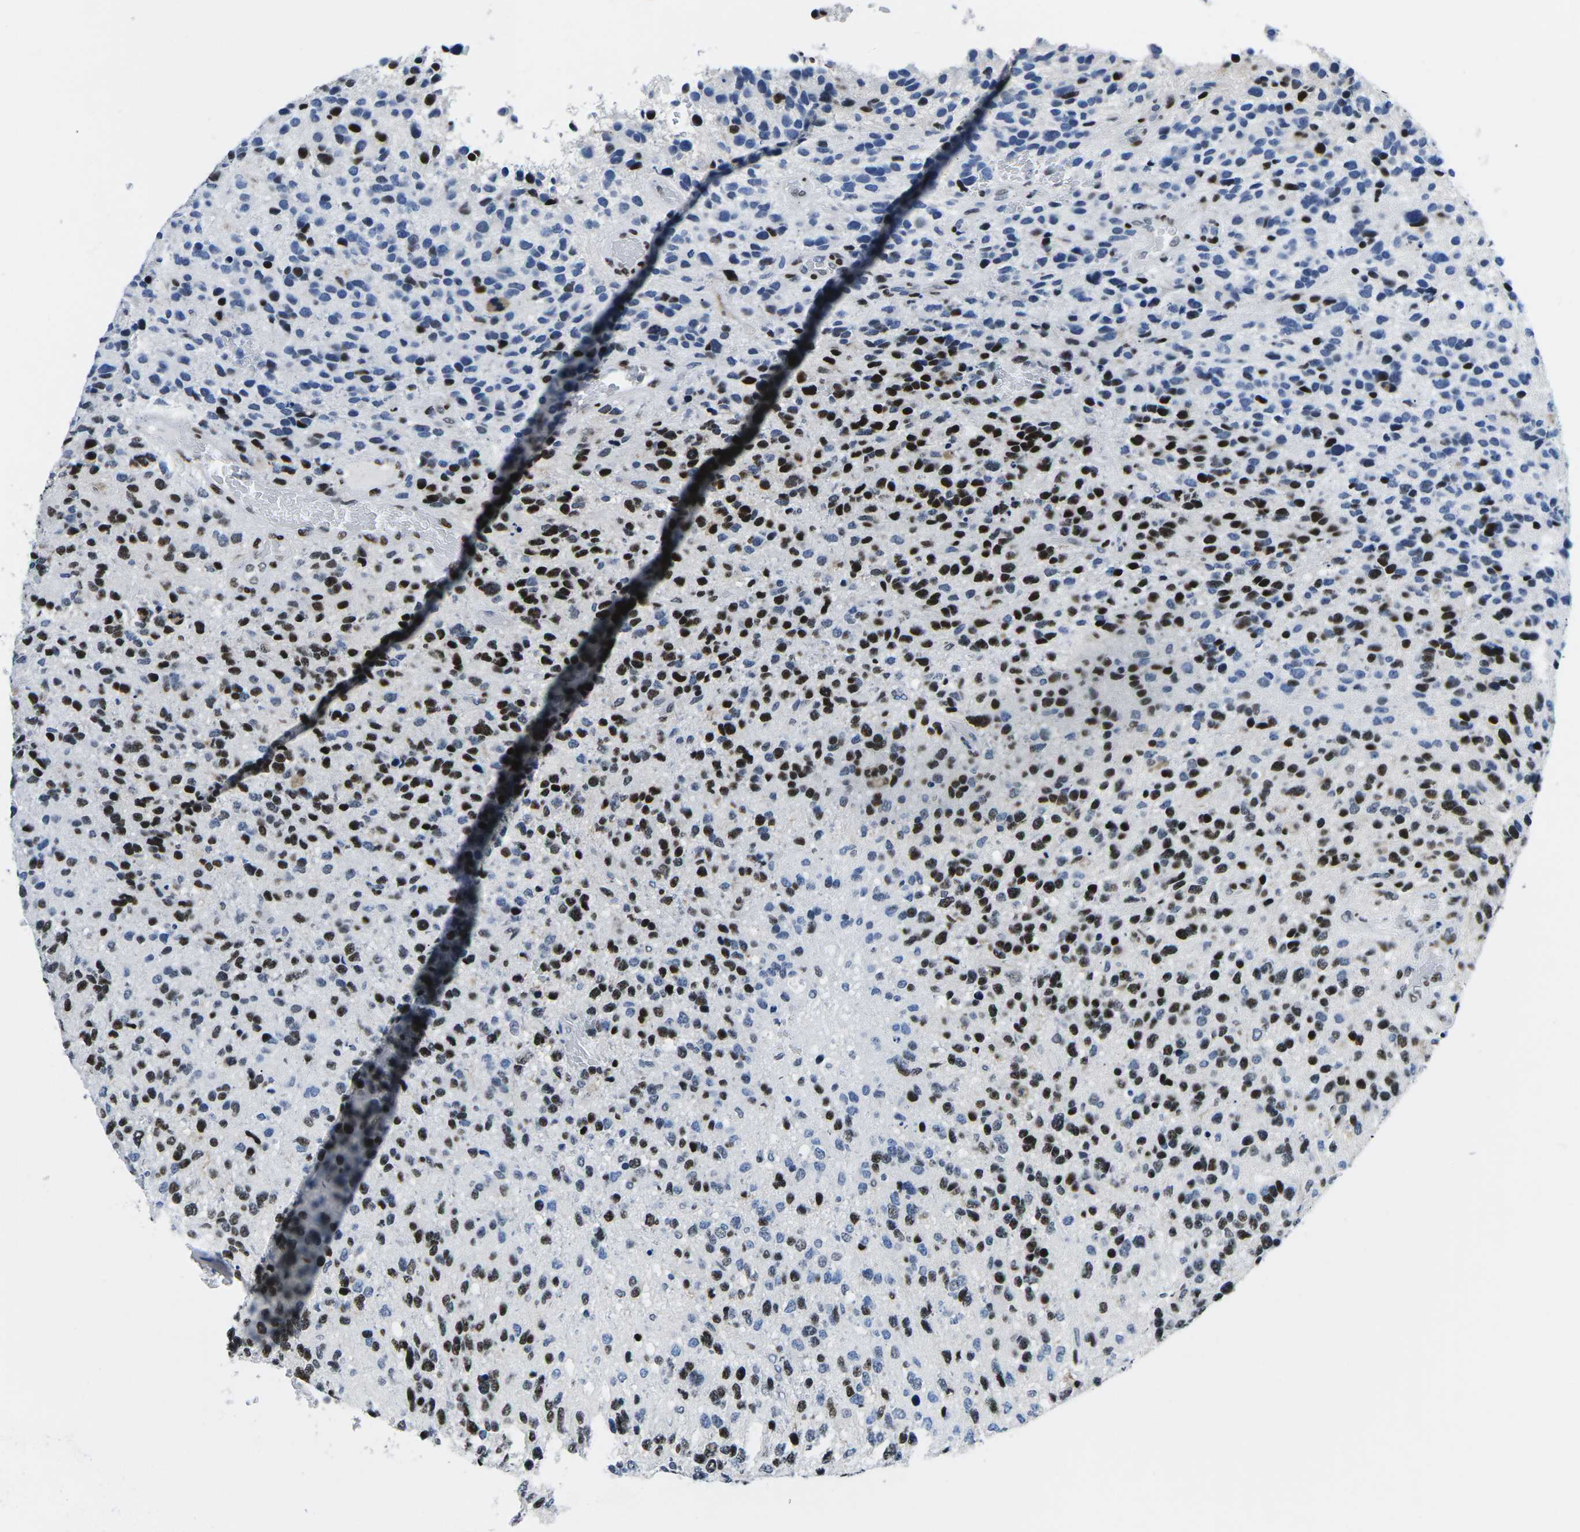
{"staining": {"intensity": "strong", "quantity": "25%-75%", "location": "nuclear"}, "tissue": "glioma", "cell_type": "Tumor cells", "image_type": "cancer", "snomed": [{"axis": "morphology", "description": "Glioma, malignant, High grade"}, {"axis": "topography", "description": "Brain"}], "caption": "An image of human malignant glioma (high-grade) stained for a protein exhibits strong nuclear brown staining in tumor cells.", "gene": "ATF1", "patient": {"sex": "female", "age": 58}}